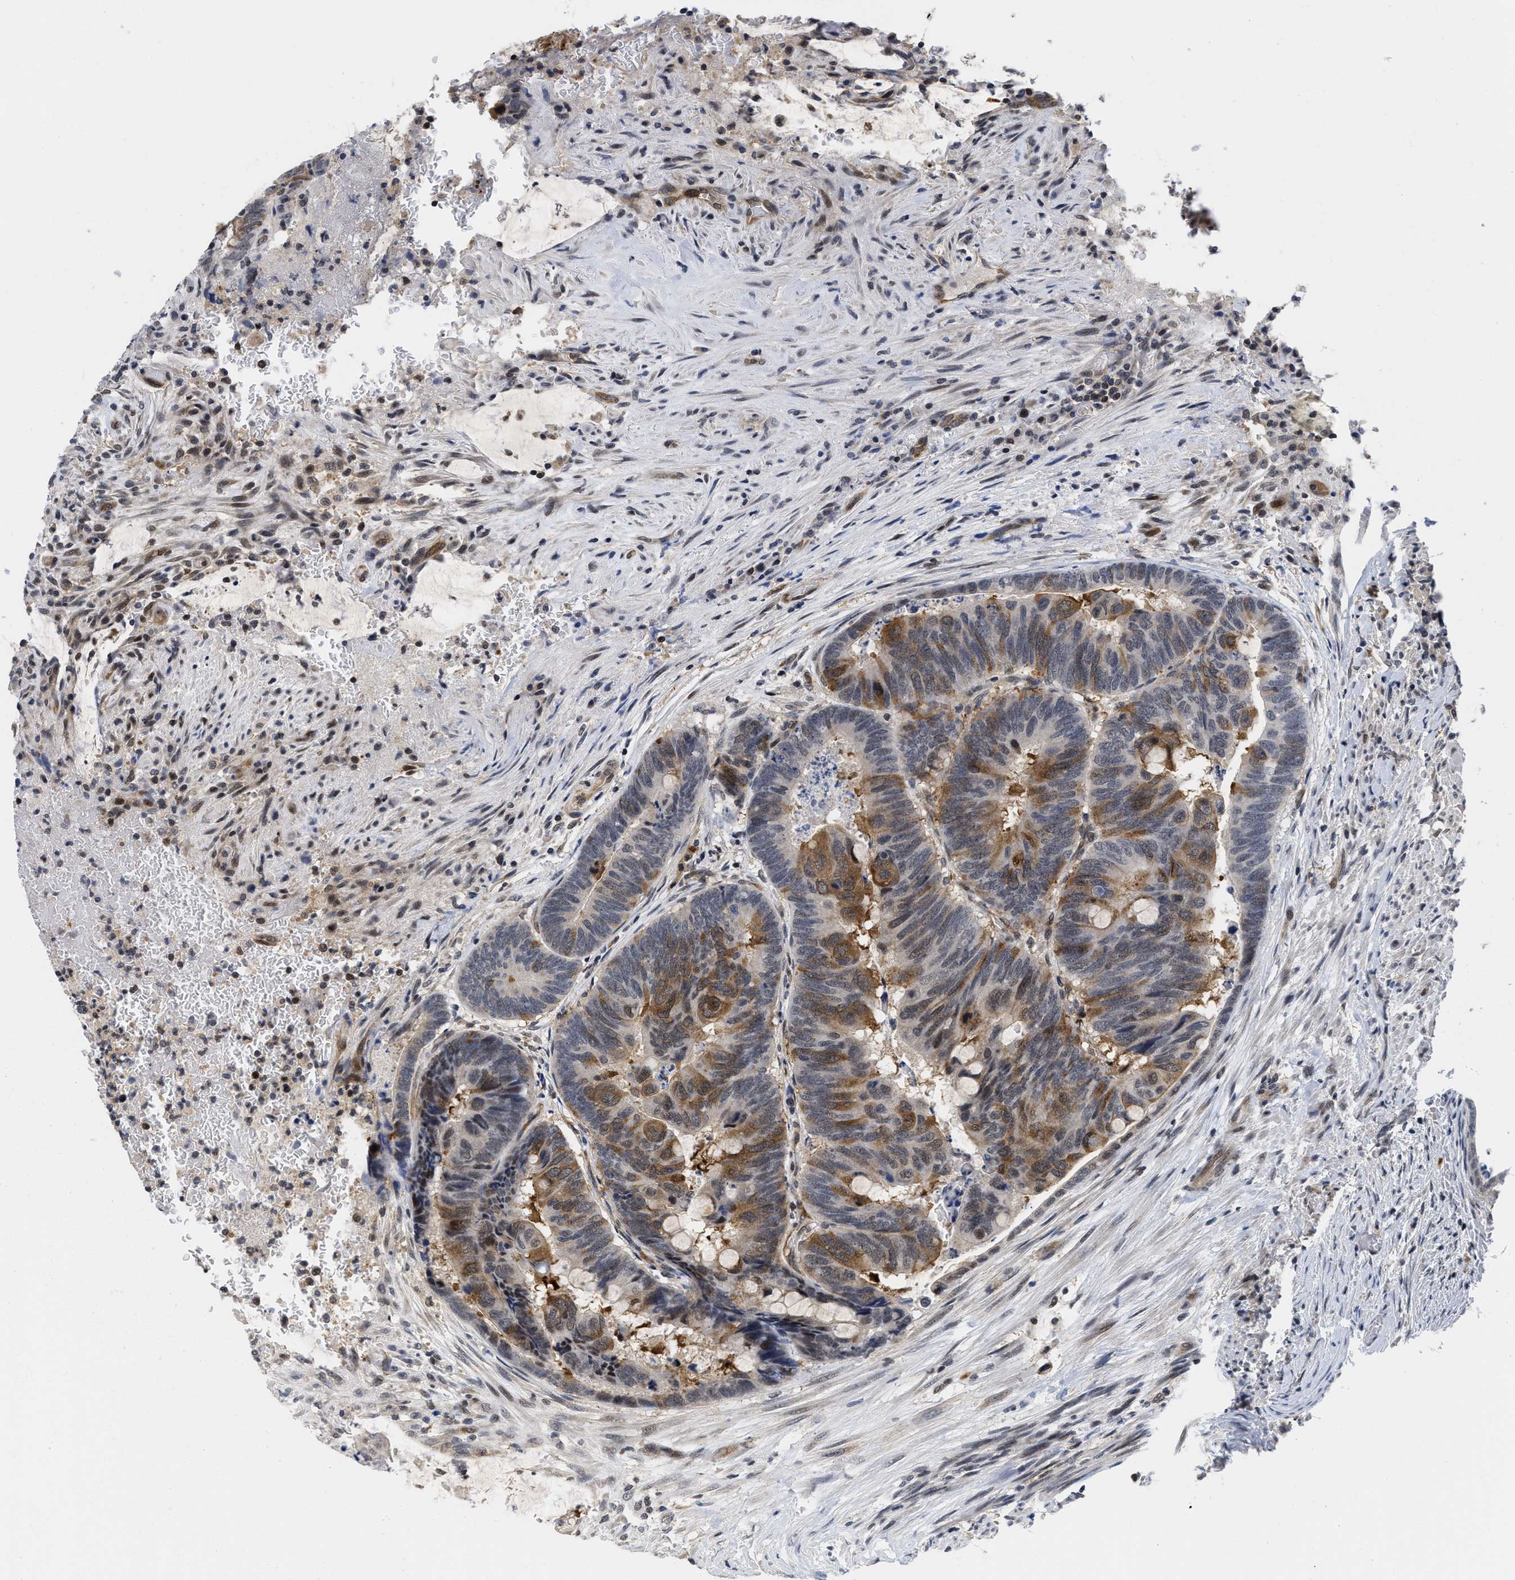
{"staining": {"intensity": "moderate", "quantity": "25%-75%", "location": "cytoplasmic/membranous"}, "tissue": "colorectal cancer", "cell_type": "Tumor cells", "image_type": "cancer", "snomed": [{"axis": "morphology", "description": "Normal tissue, NOS"}, {"axis": "morphology", "description": "Adenocarcinoma, NOS"}, {"axis": "topography", "description": "Rectum"}], "caption": "Tumor cells reveal moderate cytoplasmic/membranous positivity in about 25%-75% of cells in colorectal cancer.", "gene": "HIF1A", "patient": {"sex": "male", "age": 92}}